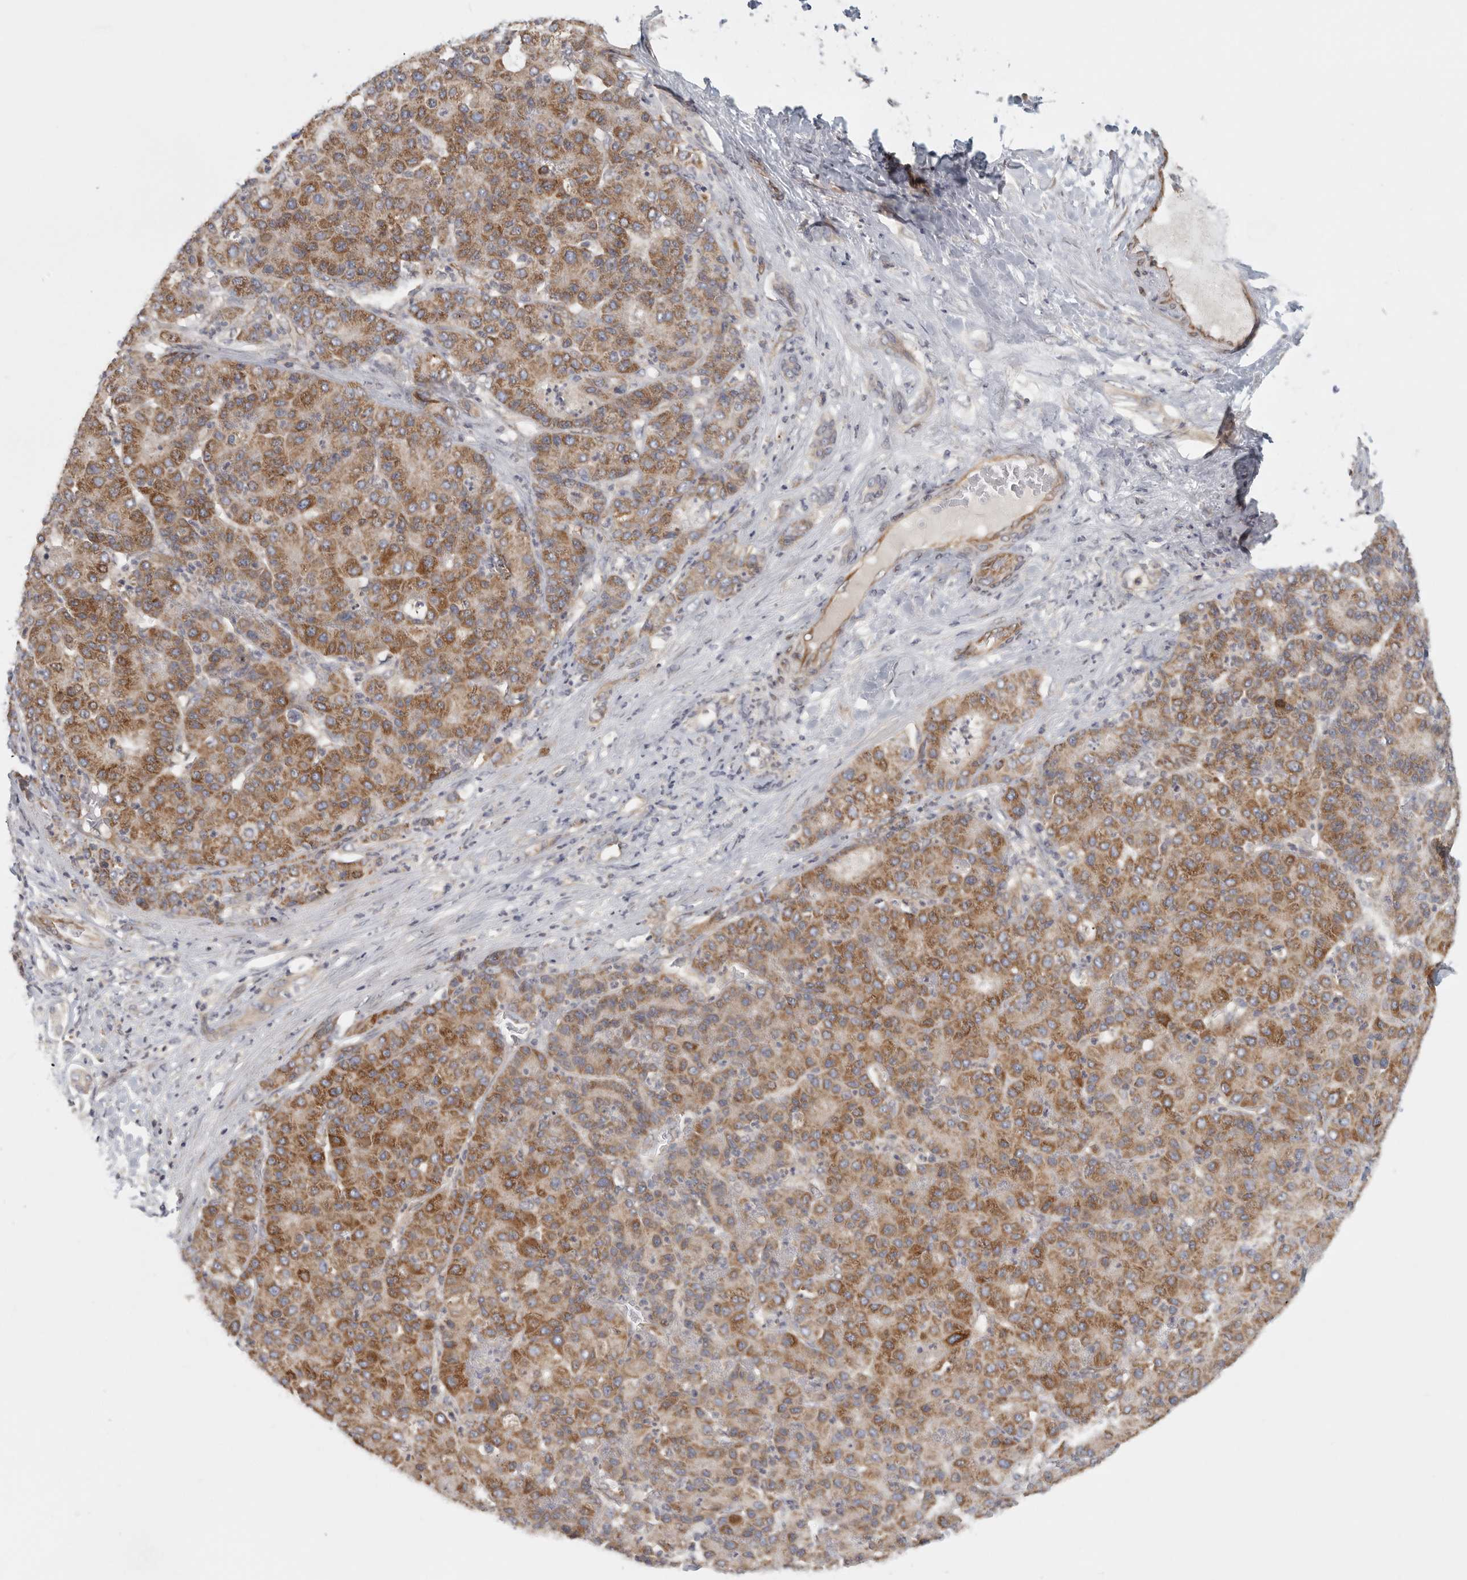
{"staining": {"intensity": "moderate", "quantity": ">75%", "location": "cytoplasmic/membranous"}, "tissue": "liver cancer", "cell_type": "Tumor cells", "image_type": "cancer", "snomed": [{"axis": "morphology", "description": "Carcinoma, Hepatocellular, NOS"}, {"axis": "topography", "description": "Liver"}], "caption": "Liver cancer tissue reveals moderate cytoplasmic/membranous expression in approximately >75% of tumor cells", "gene": "BCAP29", "patient": {"sex": "male", "age": 65}}